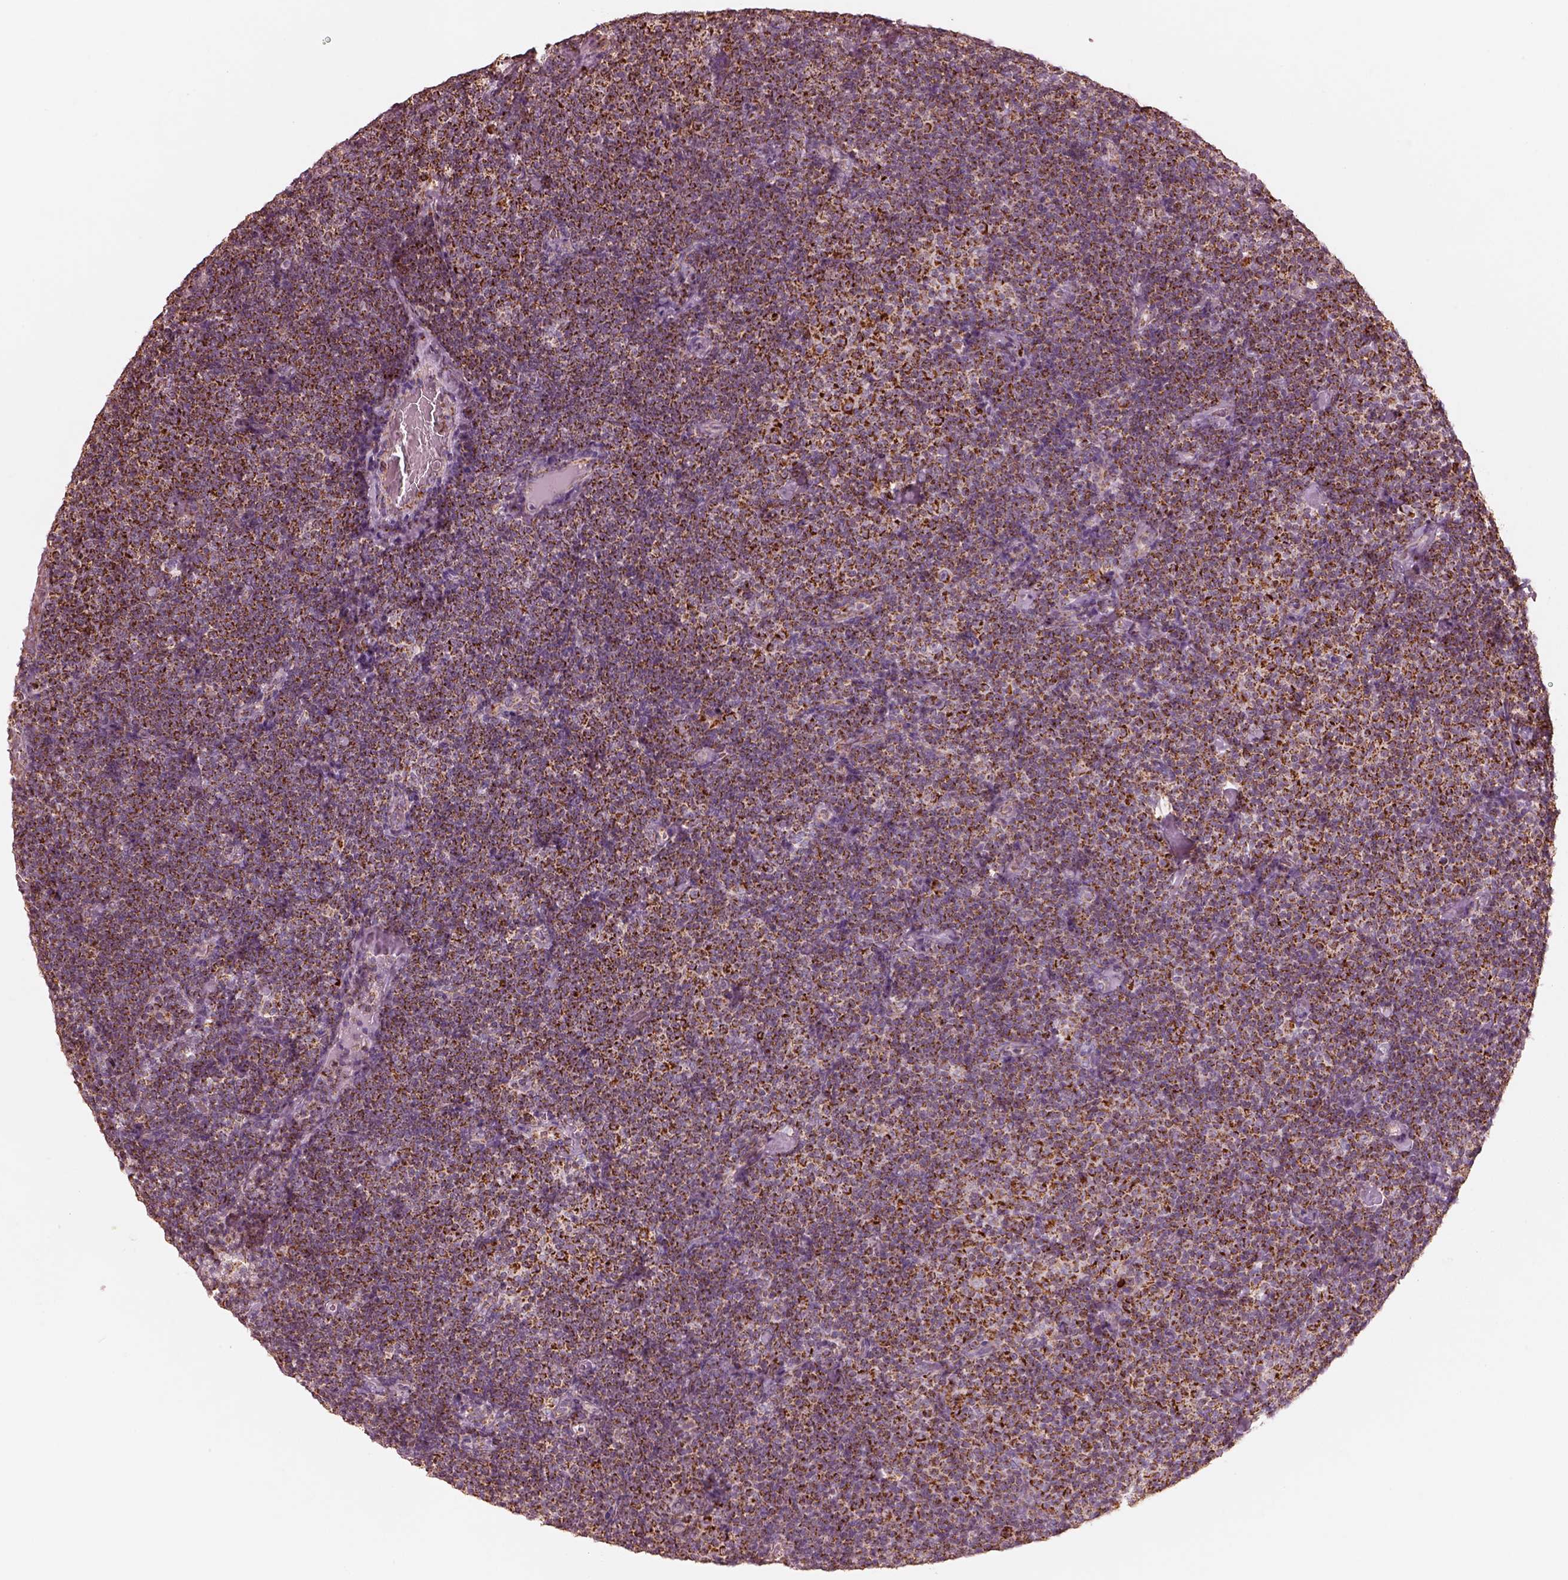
{"staining": {"intensity": "strong", "quantity": ">75%", "location": "cytoplasmic/membranous"}, "tissue": "lymphoma", "cell_type": "Tumor cells", "image_type": "cancer", "snomed": [{"axis": "morphology", "description": "Malignant lymphoma, non-Hodgkin's type, Low grade"}, {"axis": "topography", "description": "Lymph node"}], "caption": "Brown immunohistochemical staining in human low-grade malignant lymphoma, non-Hodgkin's type demonstrates strong cytoplasmic/membranous expression in about >75% of tumor cells.", "gene": "ENTPD6", "patient": {"sex": "male", "age": 81}}